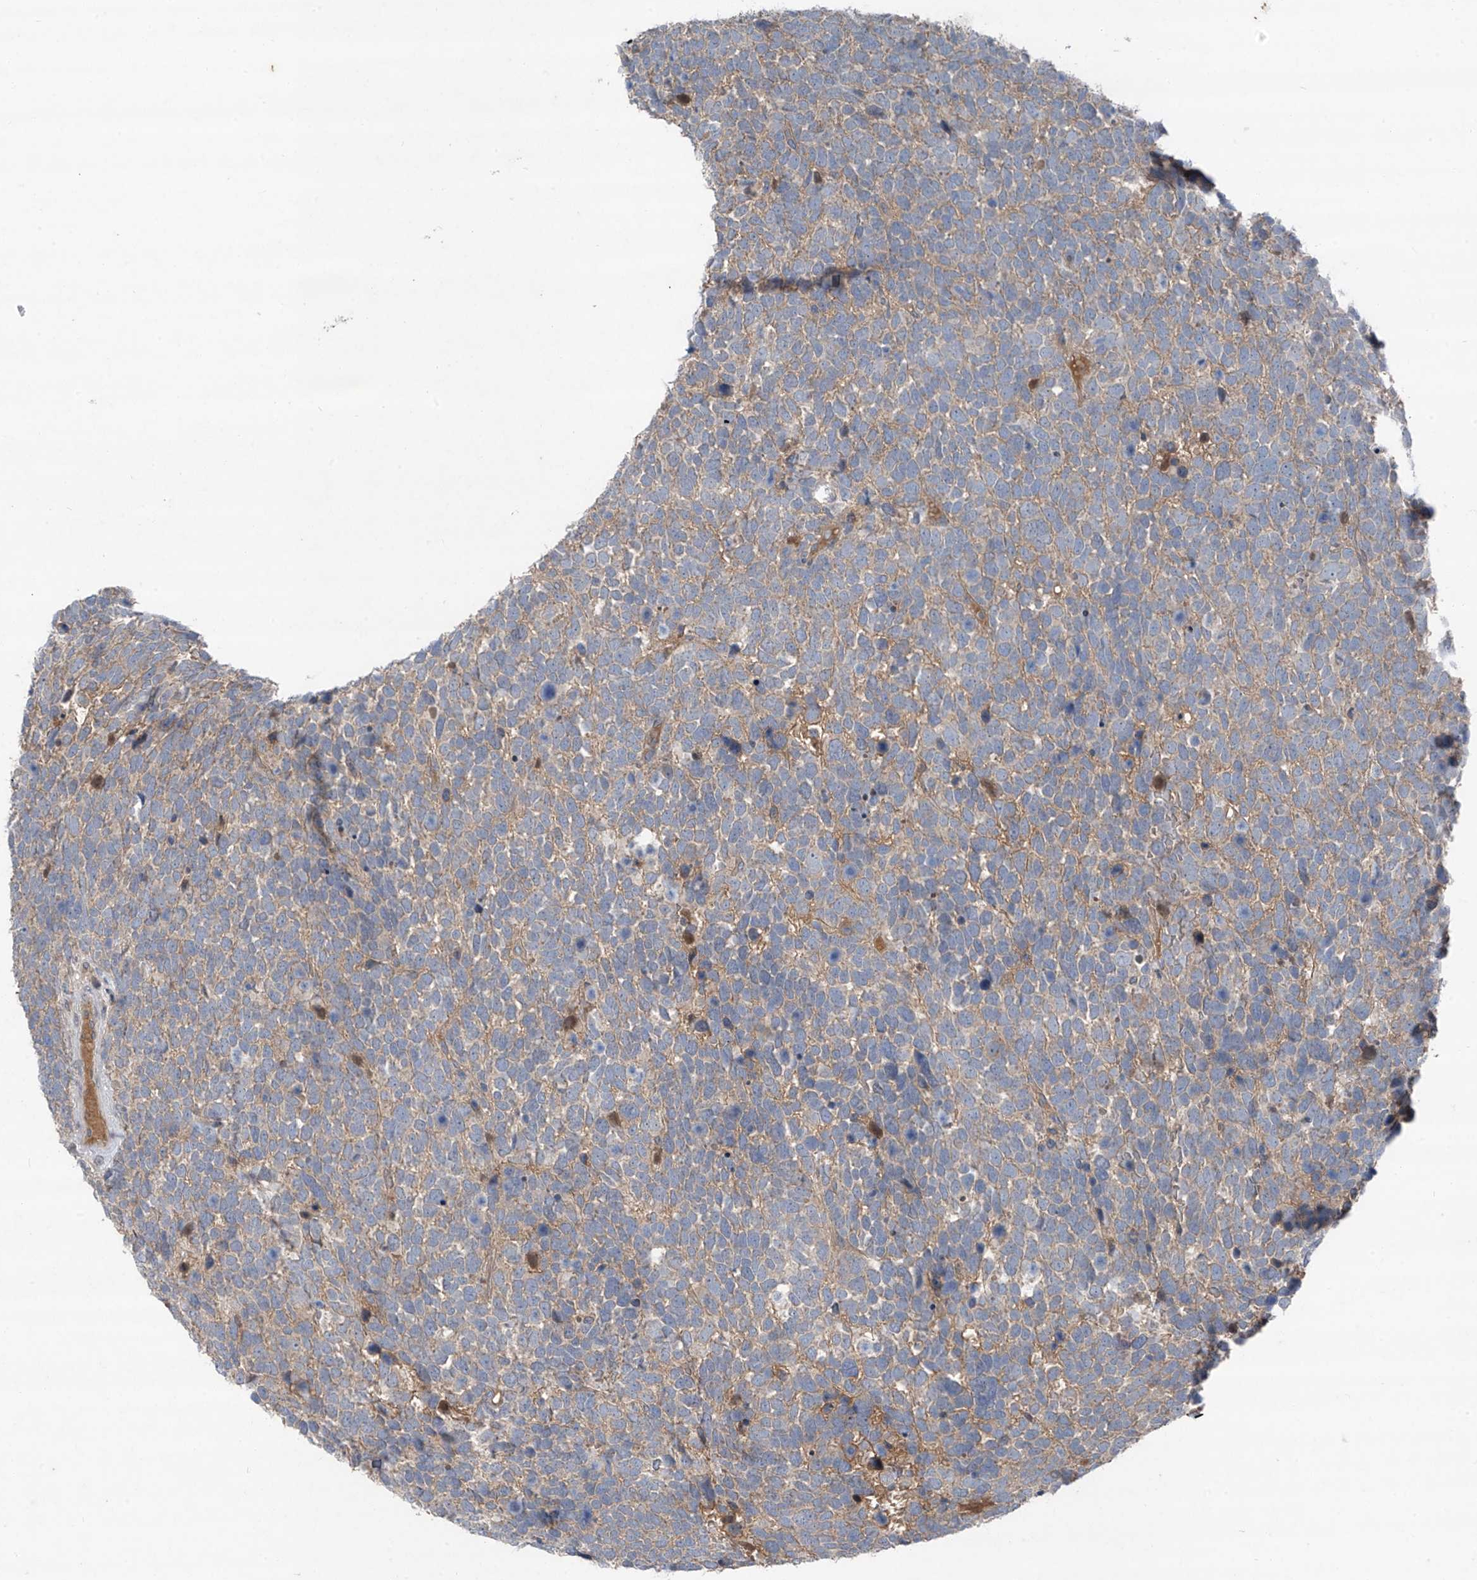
{"staining": {"intensity": "weak", "quantity": "25%-75%", "location": "cytoplasmic/membranous"}, "tissue": "urothelial cancer", "cell_type": "Tumor cells", "image_type": "cancer", "snomed": [{"axis": "morphology", "description": "Urothelial carcinoma, High grade"}, {"axis": "topography", "description": "Urinary bladder"}], "caption": "Immunohistochemical staining of human urothelial cancer demonstrates weak cytoplasmic/membranous protein positivity in about 25%-75% of tumor cells. (Stains: DAB in brown, nuclei in blue, Microscopy: brightfield microscopy at high magnification).", "gene": "FOXRED2", "patient": {"sex": "female", "age": 82}}